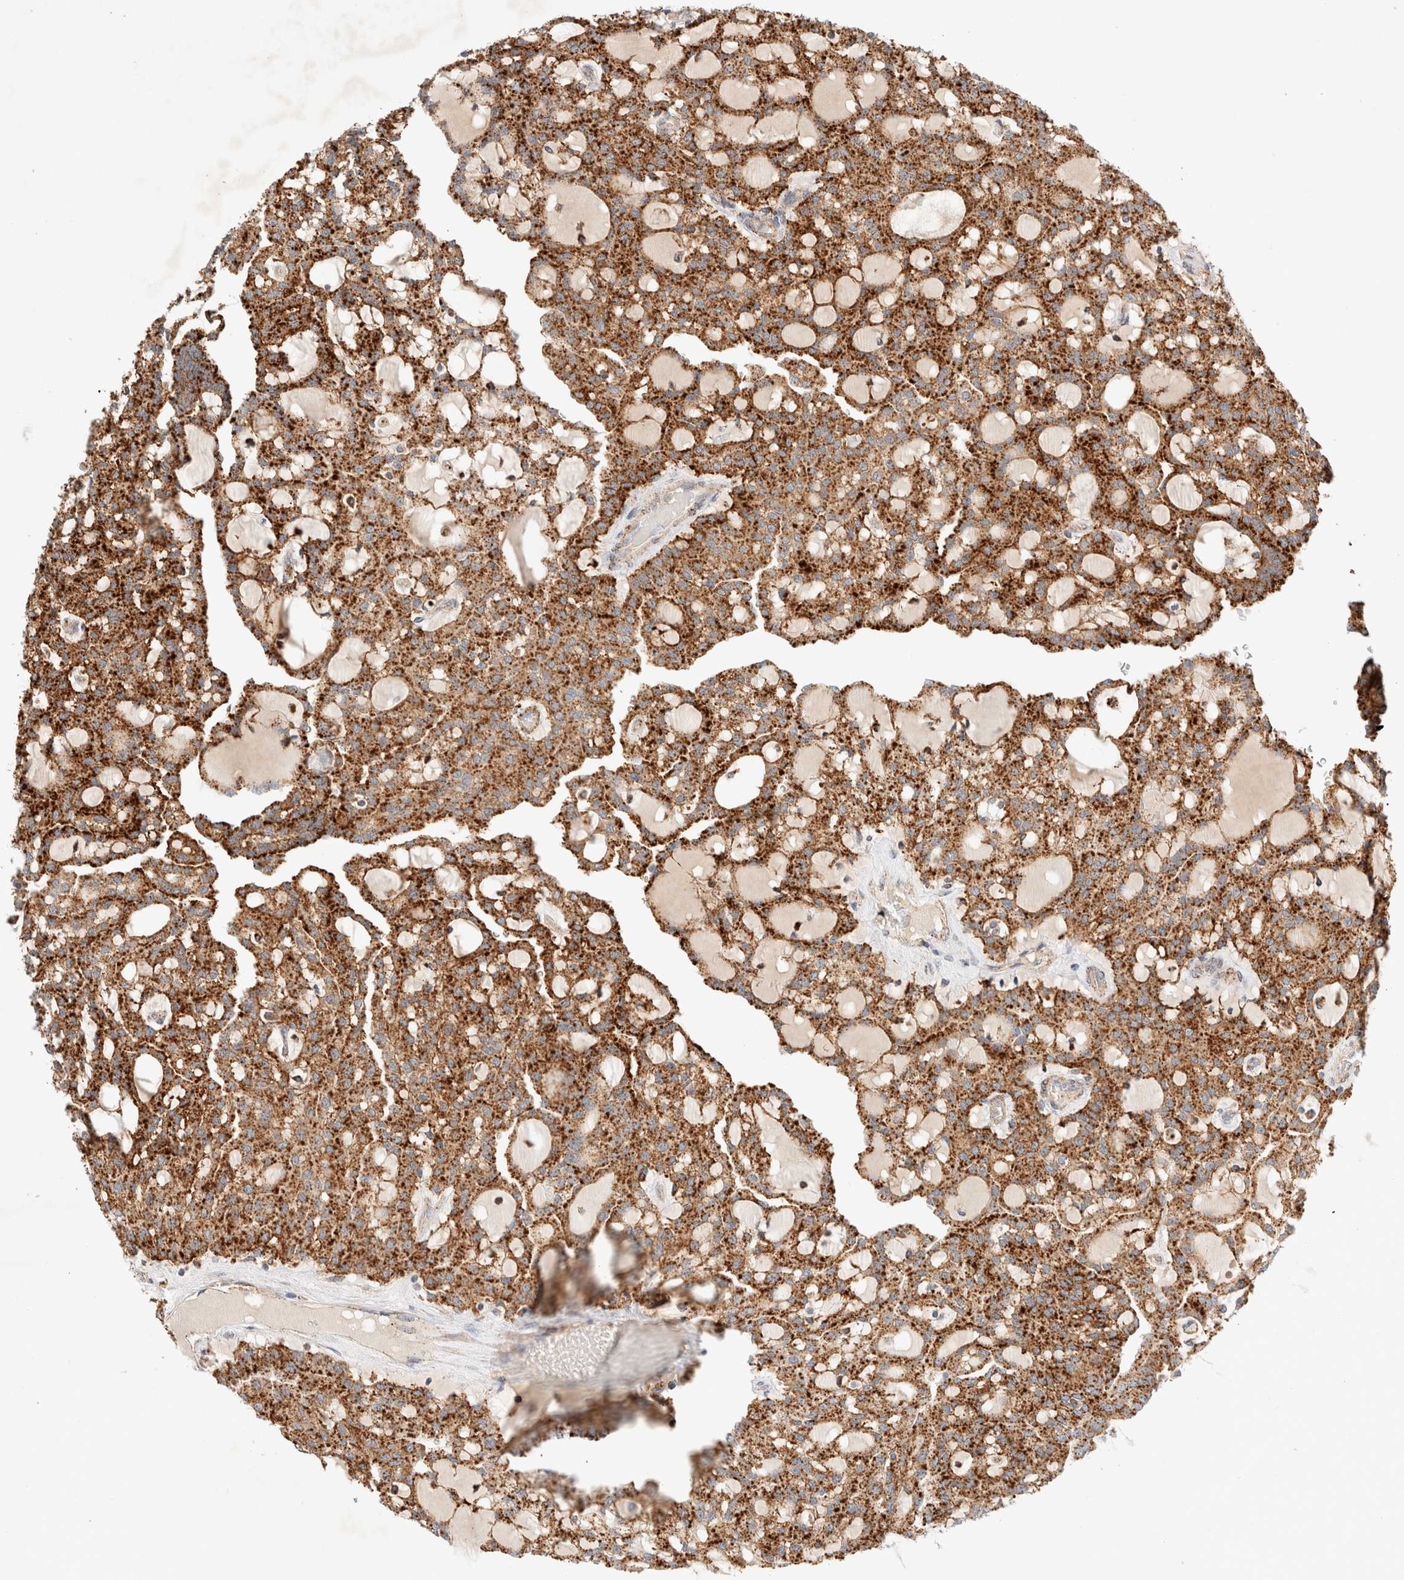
{"staining": {"intensity": "strong", "quantity": ">75%", "location": "cytoplasmic/membranous"}, "tissue": "renal cancer", "cell_type": "Tumor cells", "image_type": "cancer", "snomed": [{"axis": "morphology", "description": "Adenocarcinoma, NOS"}, {"axis": "topography", "description": "Kidney"}], "caption": "Renal adenocarcinoma stained with DAB immunohistochemistry (IHC) exhibits high levels of strong cytoplasmic/membranous expression in about >75% of tumor cells.", "gene": "RABEPK", "patient": {"sex": "male", "age": 63}}